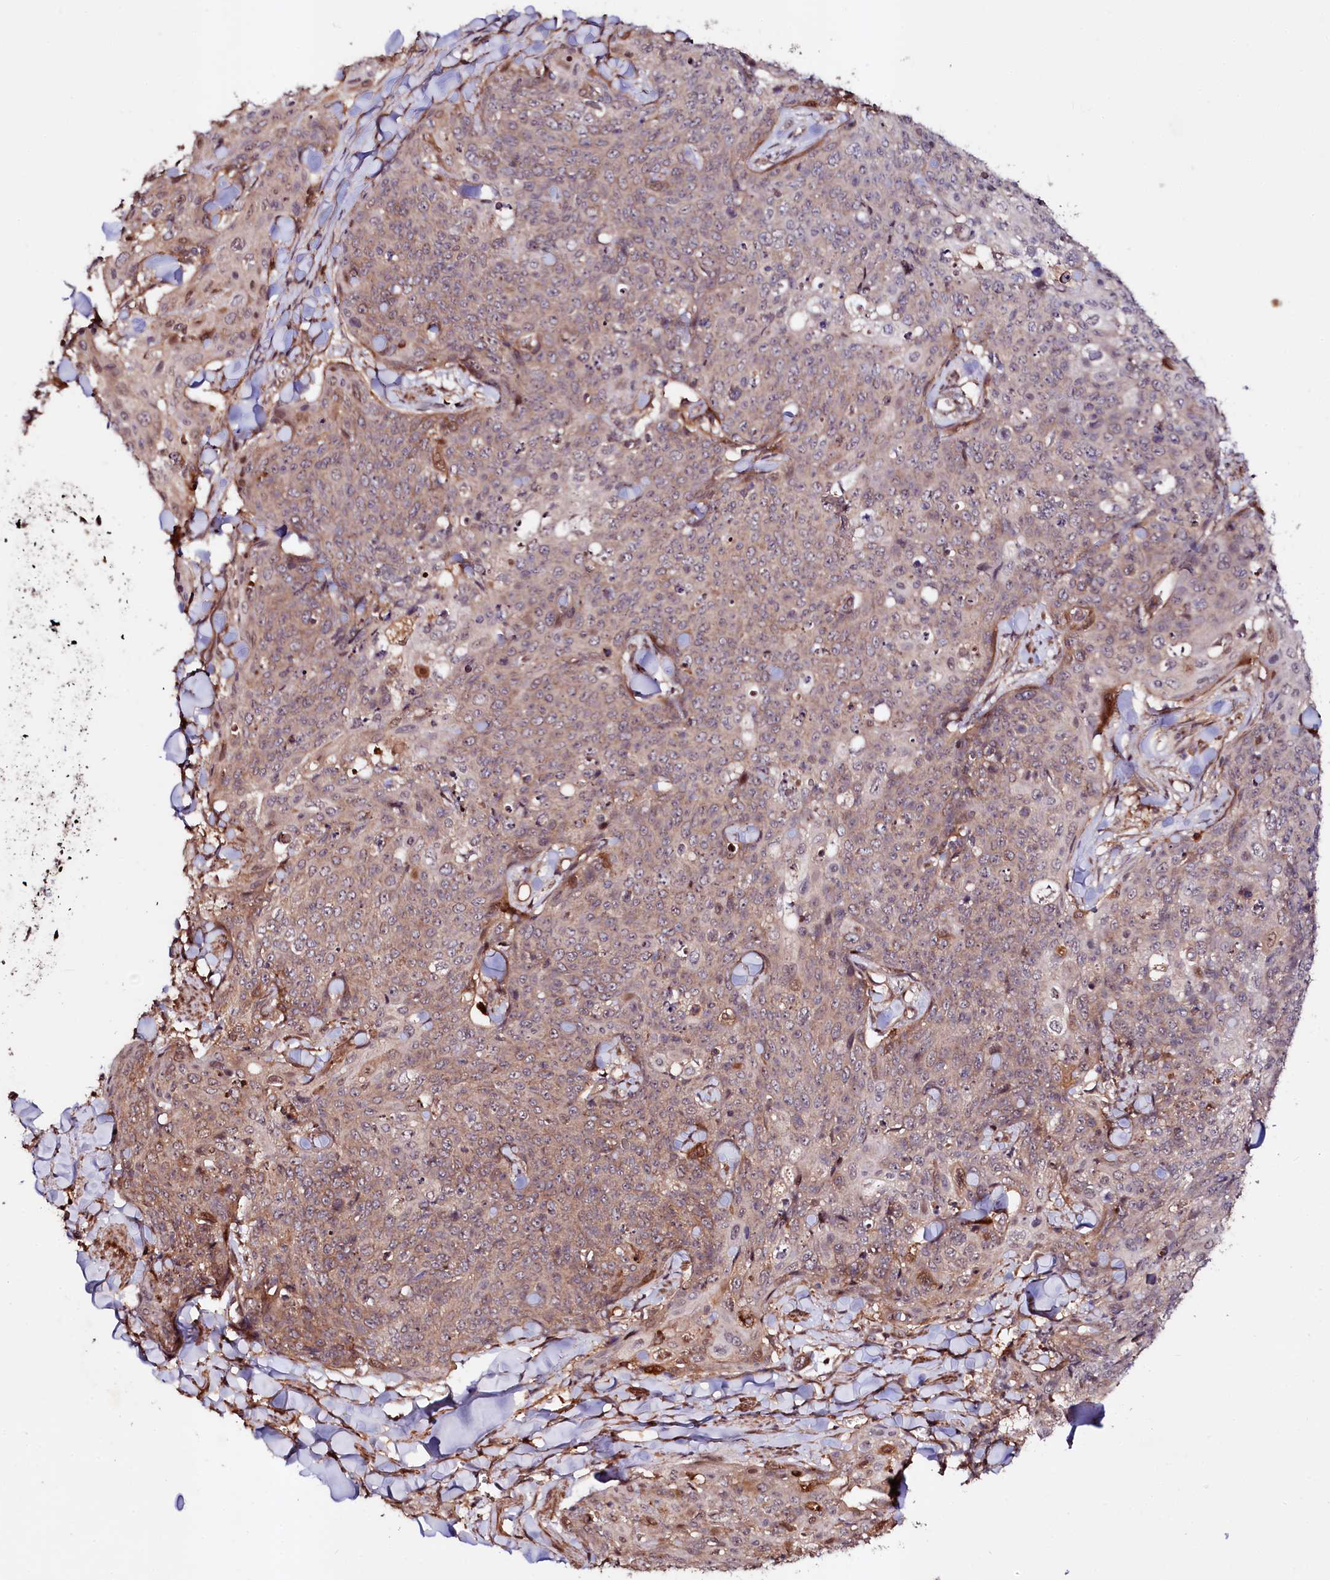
{"staining": {"intensity": "moderate", "quantity": "25%-75%", "location": "cytoplasmic/membranous,nuclear"}, "tissue": "skin cancer", "cell_type": "Tumor cells", "image_type": "cancer", "snomed": [{"axis": "morphology", "description": "Squamous cell carcinoma, NOS"}, {"axis": "topography", "description": "Skin"}, {"axis": "topography", "description": "Vulva"}], "caption": "A high-resolution micrograph shows IHC staining of skin squamous cell carcinoma, which reveals moderate cytoplasmic/membranous and nuclear staining in about 25%-75% of tumor cells.", "gene": "NEDD1", "patient": {"sex": "female", "age": 85}}